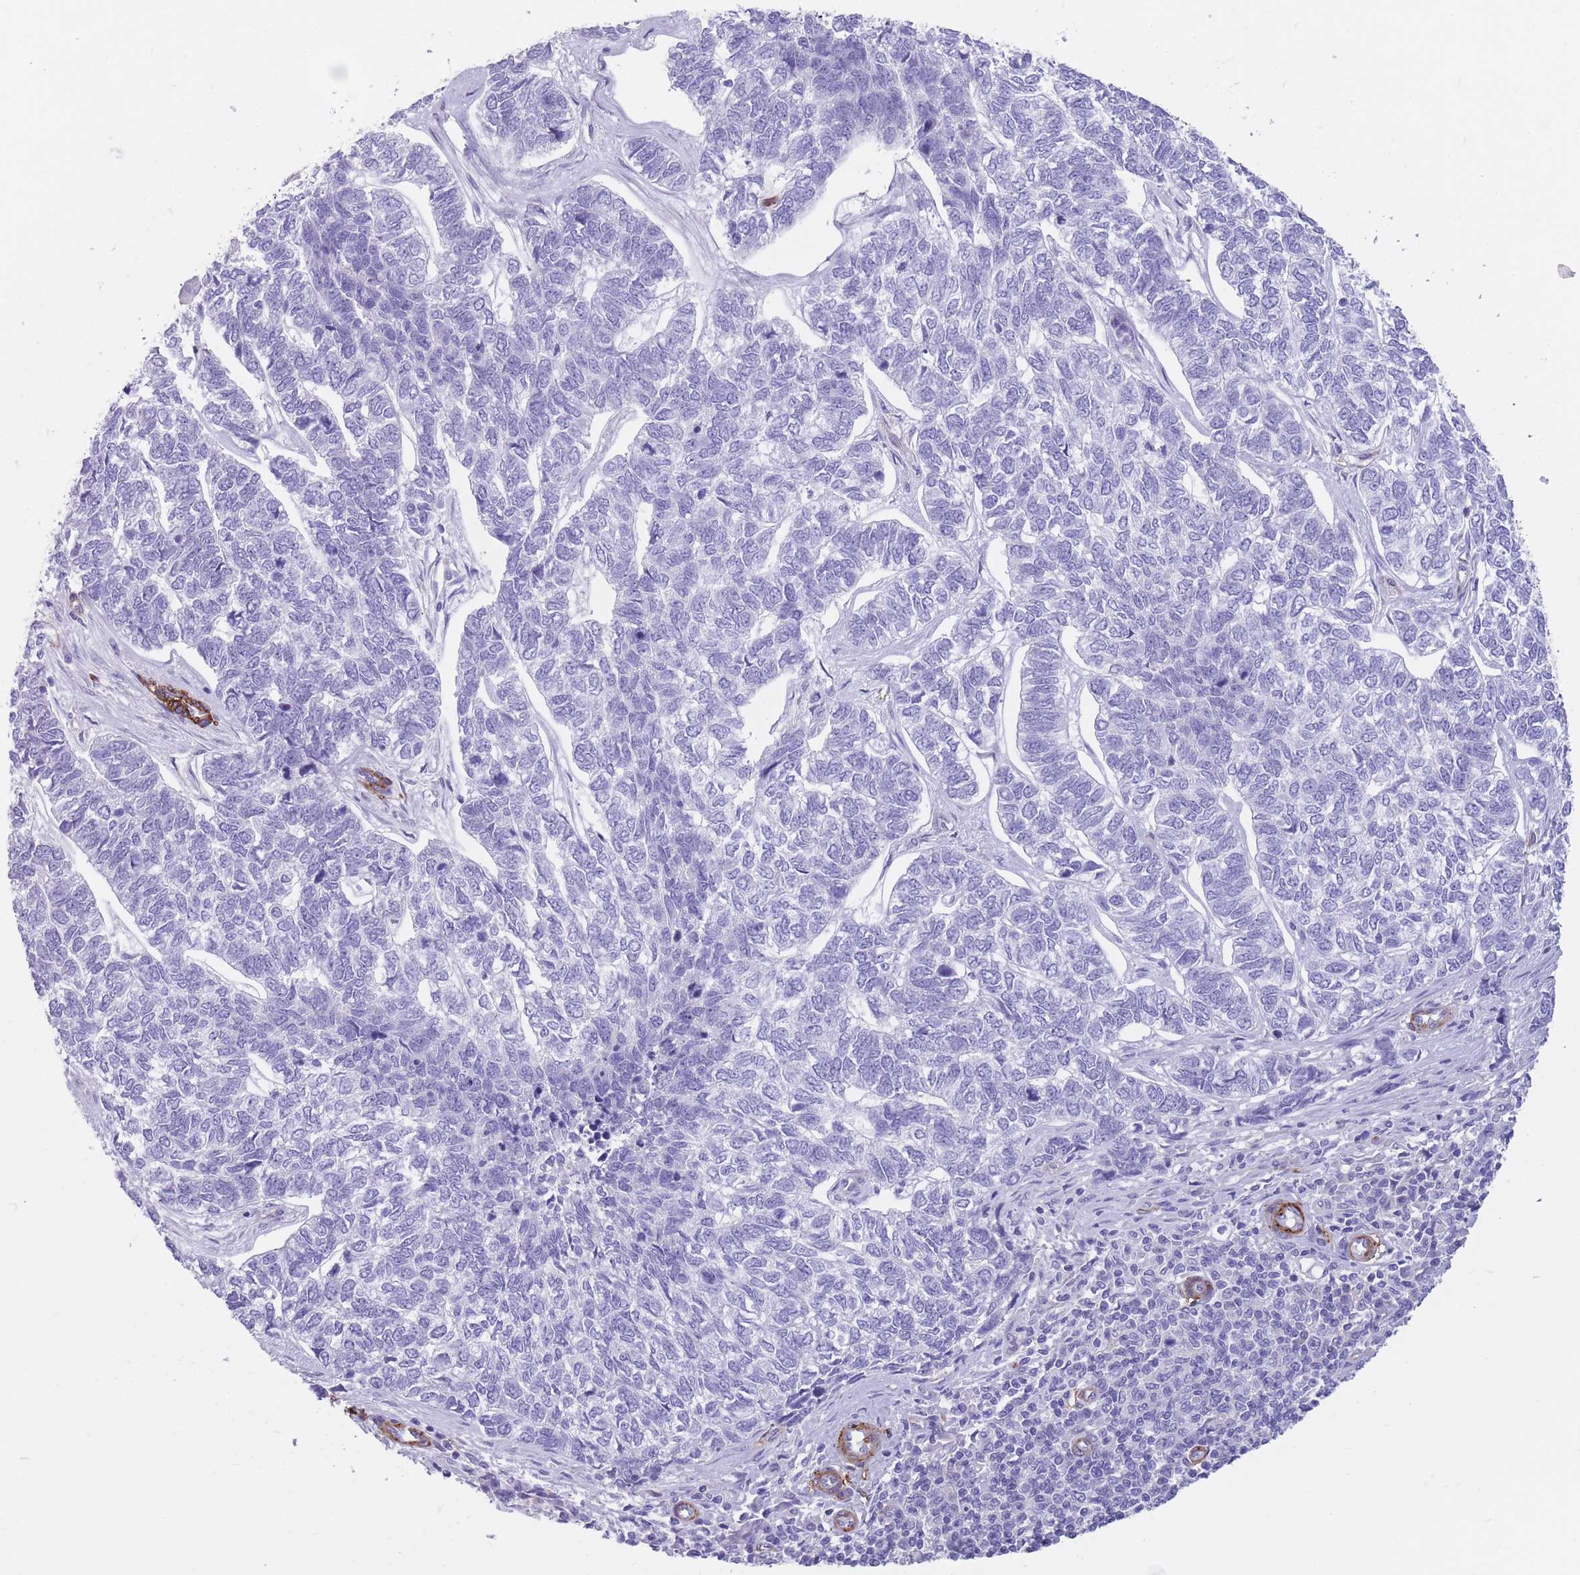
{"staining": {"intensity": "negative", "quantity": "none", "location": "none"}, "tissue": "skin cancer", "cell_type": "Tumor cells", "image_type": "cancer", "snomed": [{"axis": "morphology", "description": "Basal cell carcinoma"}, {"axis": "topography", "description": "Skin"}], "caption": "Immunohistochemistry (IHC) of skin cancer demonstrates no positivity in tumor cells.", "gene": "DPYD", "patient": {"sex": "female", "age": 65}}